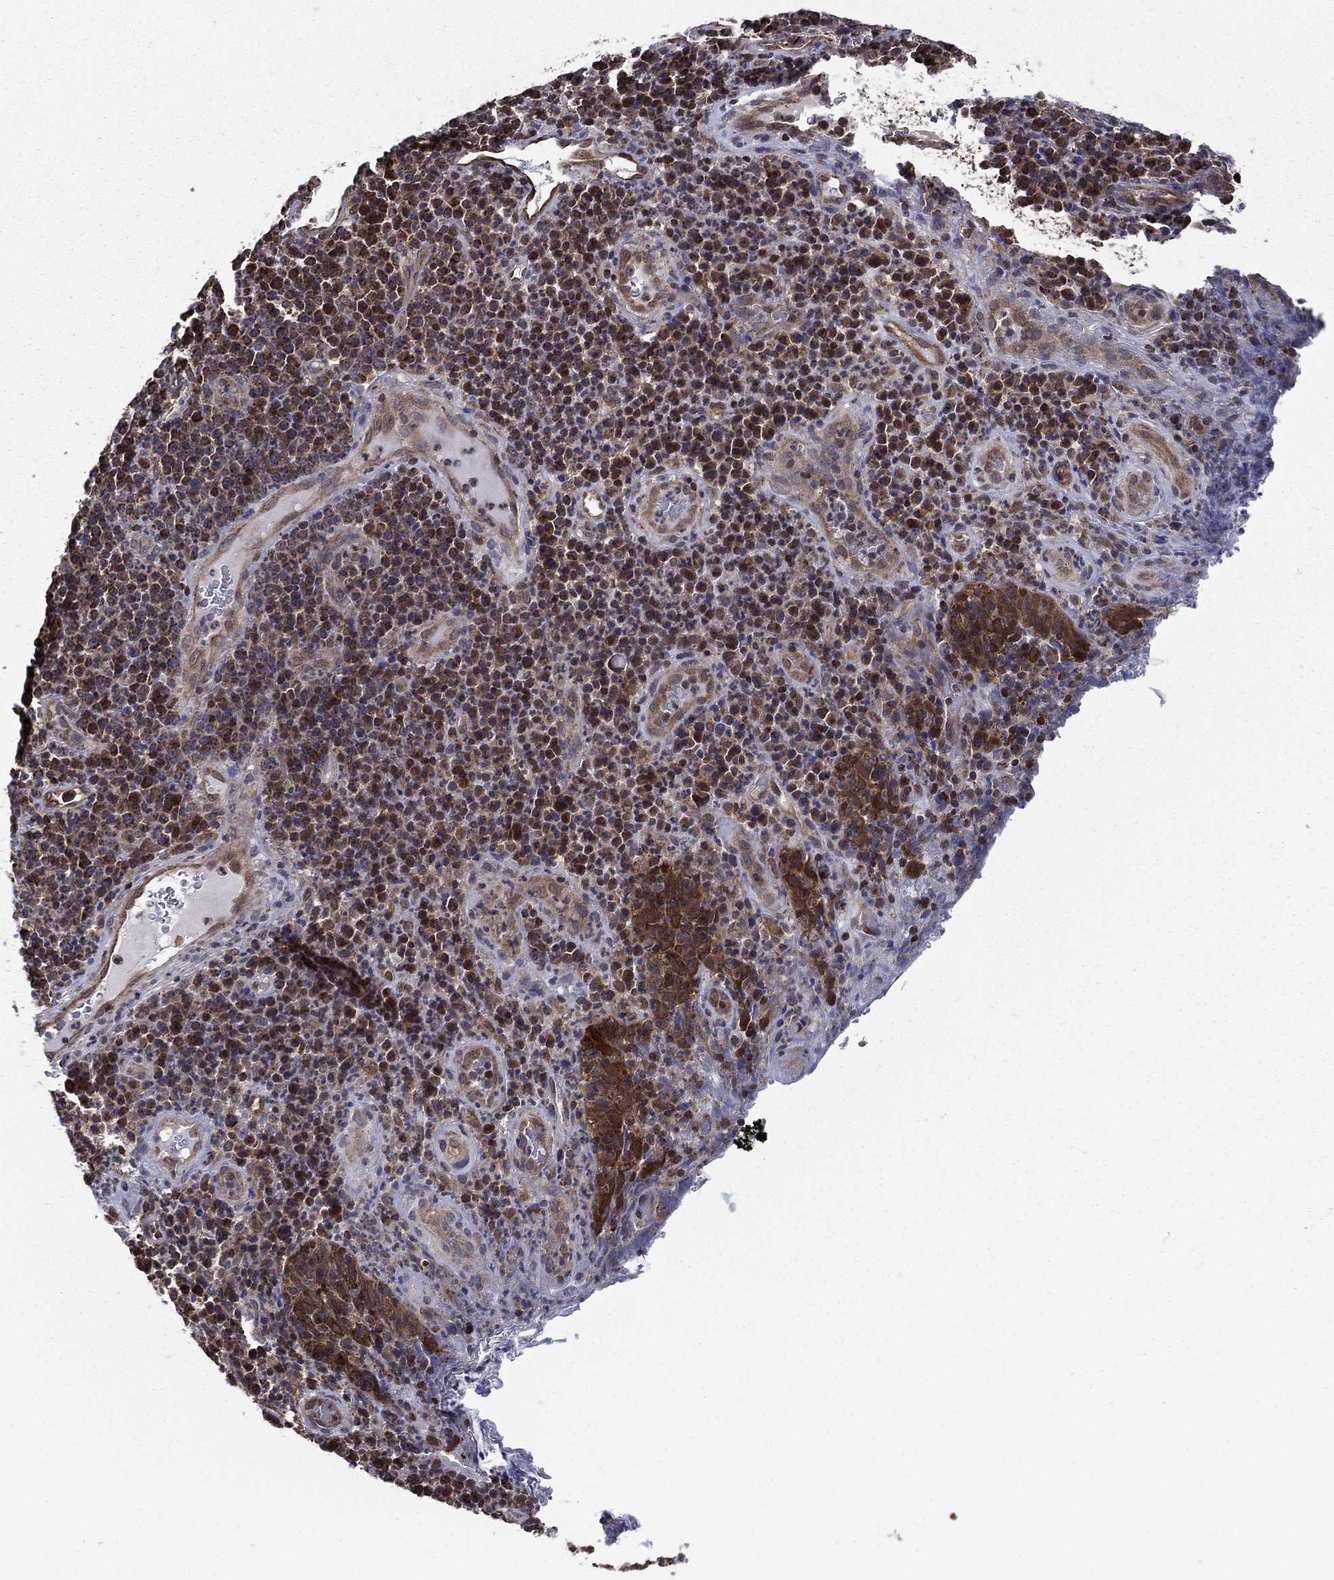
{"staining": {"intensity": "moderate", "quantity": ">75%", "location": "cytoplasmic/membranous"}, "tissue": "skin cancer", "cell_type": "Tumor cells", "image_type": "cancer", "snomed": [{"axis": "morphology", "description": "Squamous cell carcinoma, NOS"}, {"axis": "topography", "description": "Skin"}, {"axis": "topography", "description": "Anal"}], "caption": "Immunohistochemistry (DAB) staining of squamous cell carcinoma (skin) exhibits moderate cytoplasmic/membranous protein positivity in about >75% of tumor cells.", "gene": "RIGI", "patient": {"sex": "female", "age": 51}}